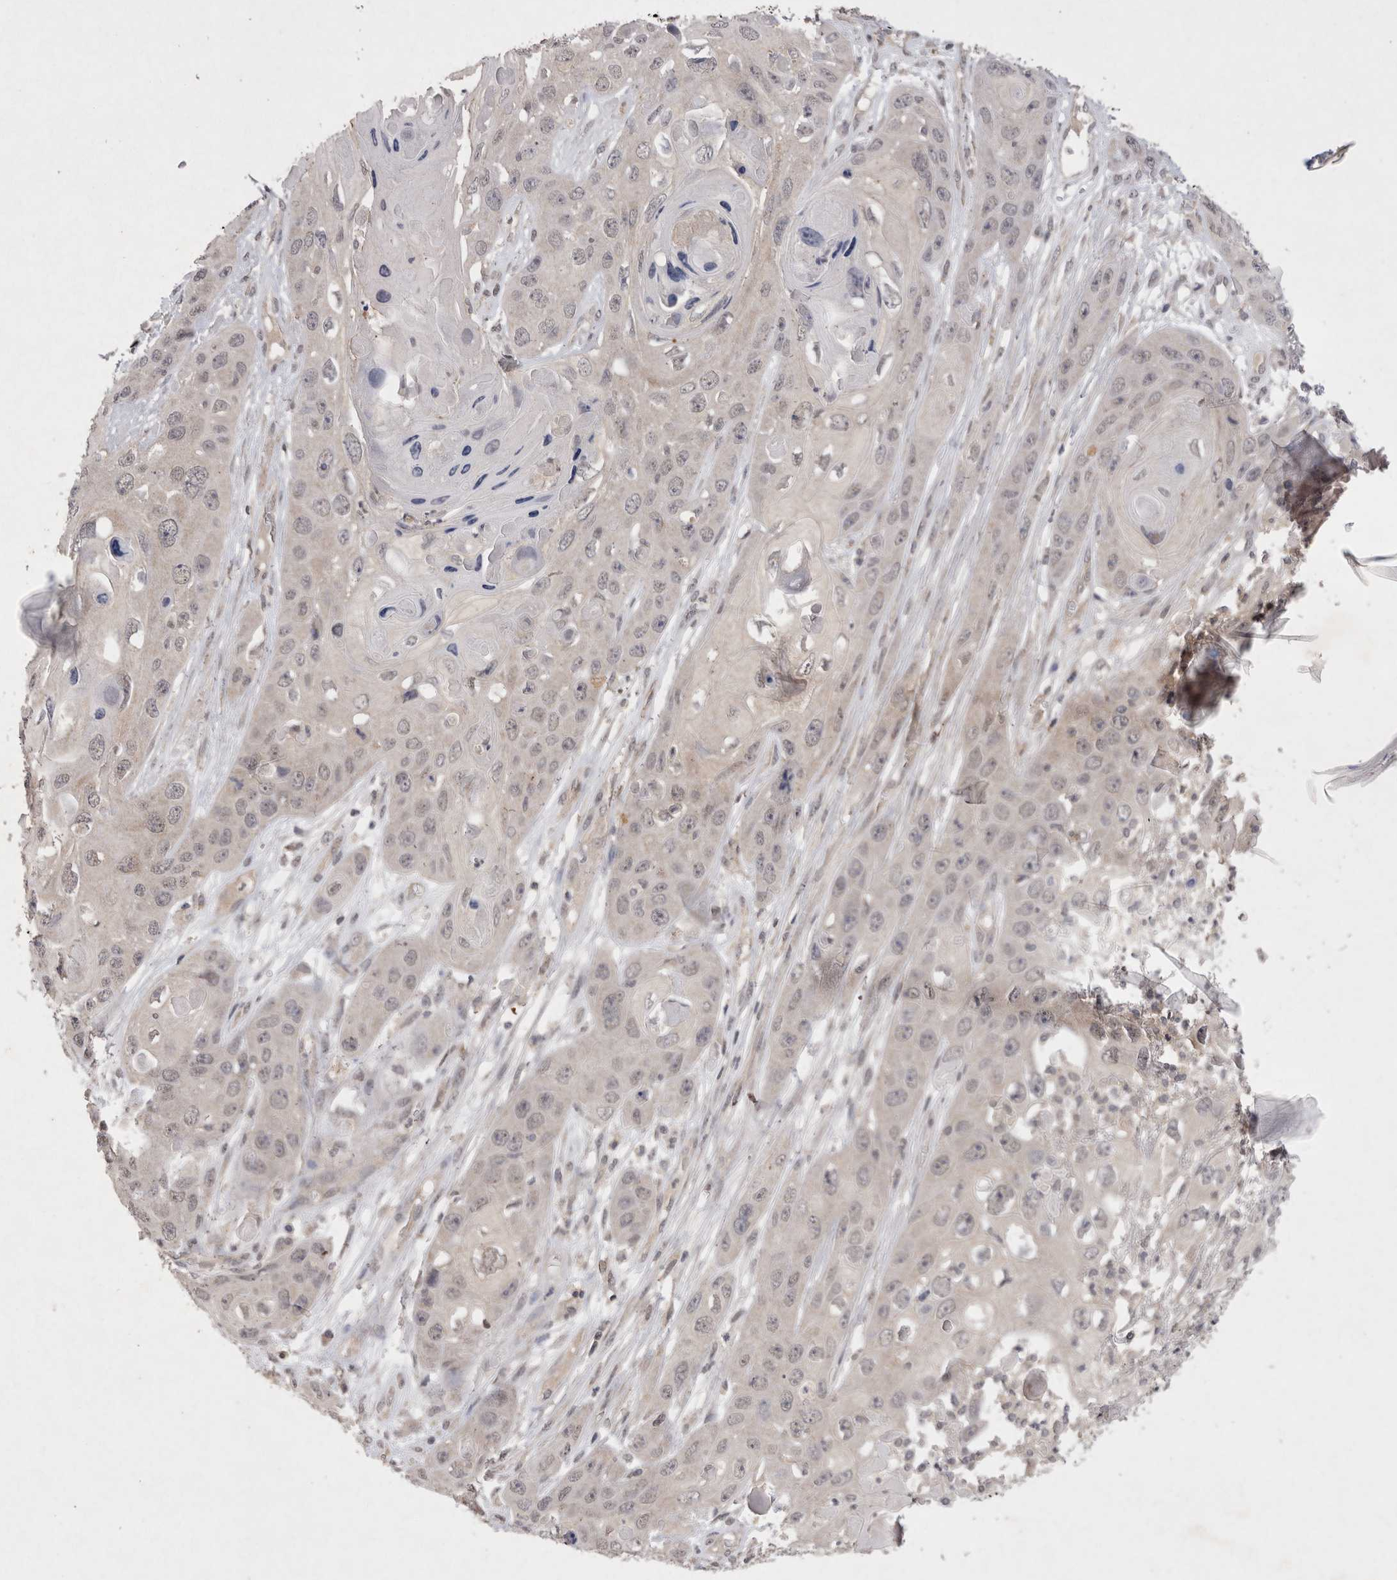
{"staining": {"intensity": "negative", "quantity": "none", "location": "none"}, "tissue": "skin cancer", "cell_type": "Tumor cells", "image_type": "cancer", "snomed": [{"axis": "morphology", "description": "Squamous cell carcinoma, NOS"}, {"axis": "topography", "description": "Skin"}], "caption": "This is an IHC micrograph of human skin cancer (squamous cell carcinoma). There is no staining in tumor cells.", "gene": "RASSF3", "patient": {"sex": "male", "age": 55}}